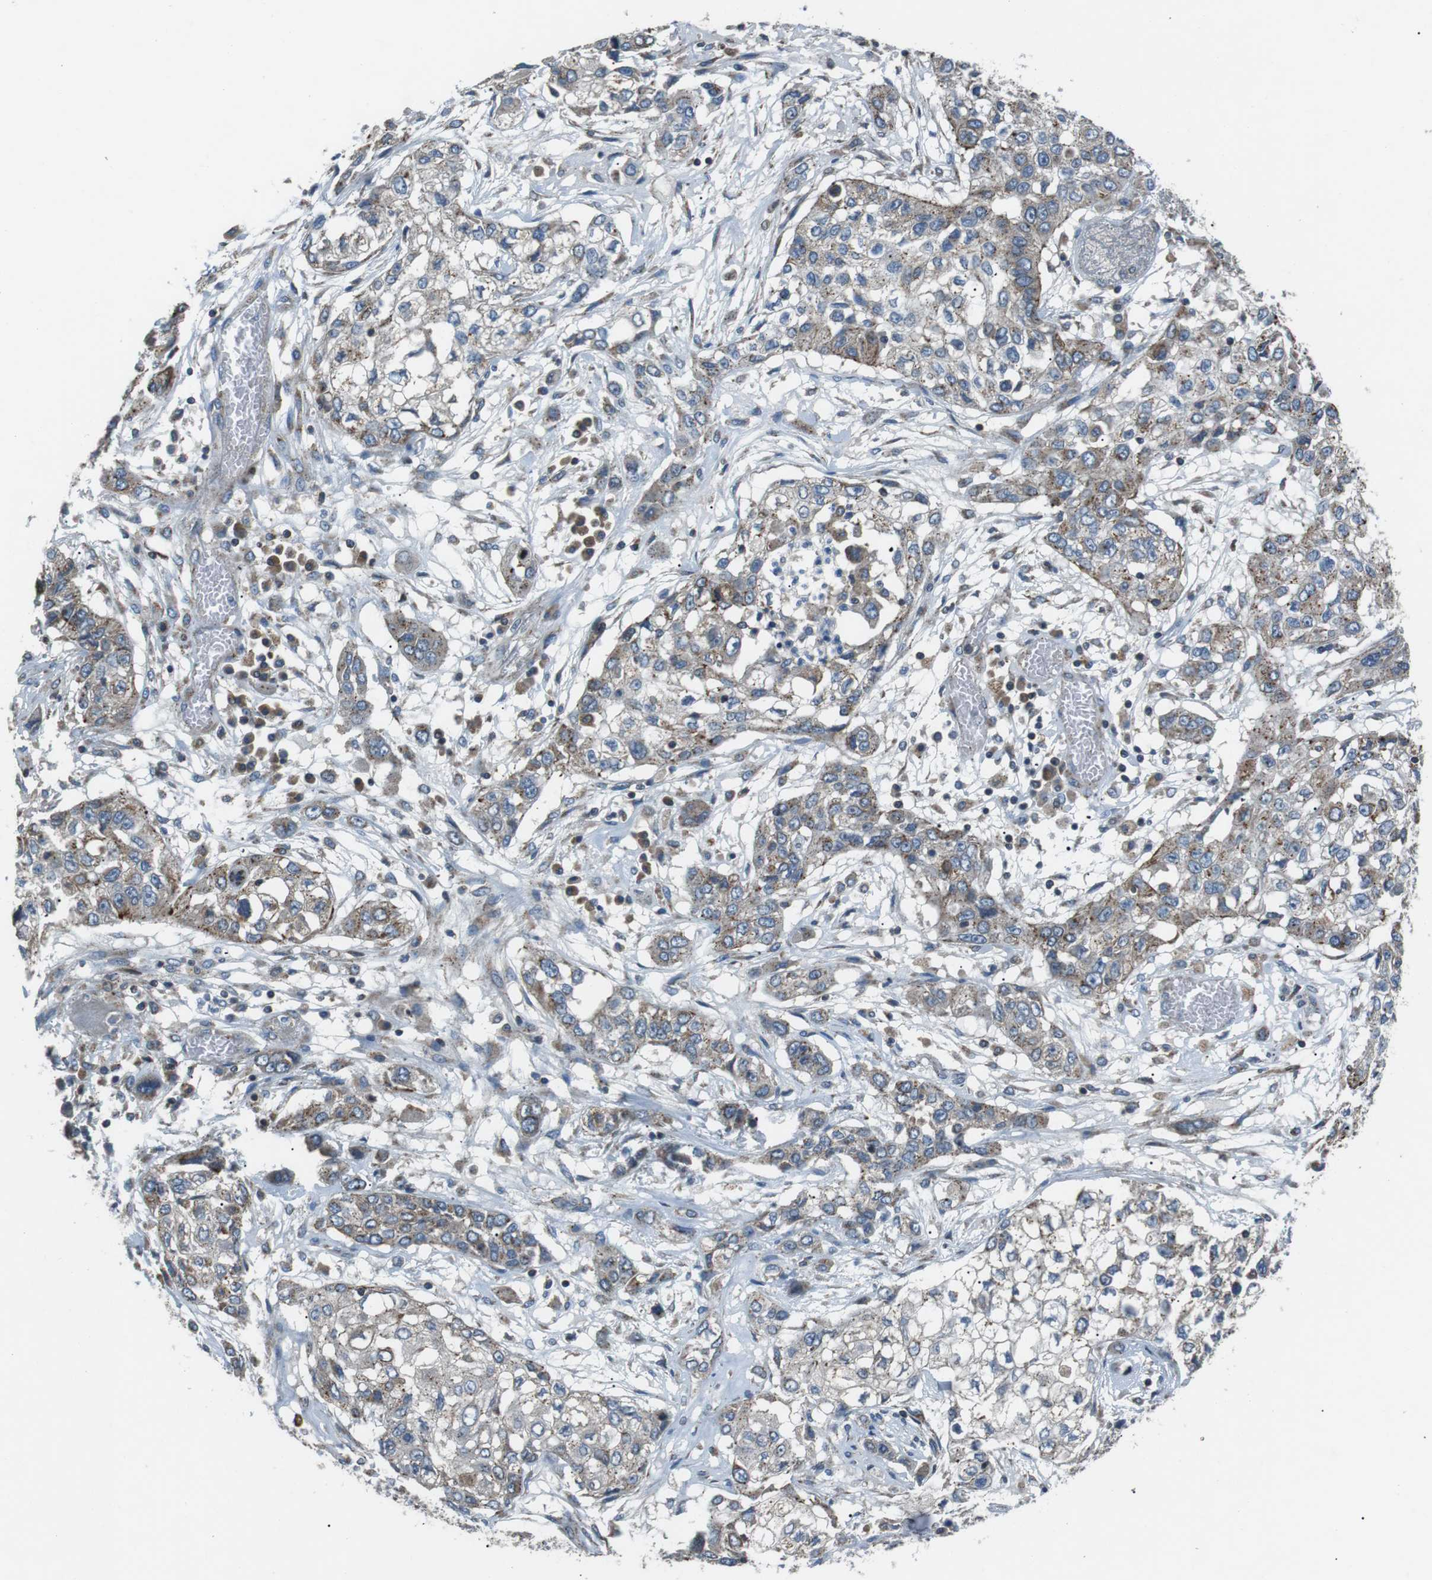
{"staining": {"intensity": "weak", "quantity": ">75%", "location": "cytoplasmic/membranous"}, "tissue": "lung cancer", "cell_type": "Tumor cells", "image_type": "cancer", "snomed": [{"axis": "morphology", "description": "Squamous cell carcinoma, NOS"}, {"axis": "topography", "description": "Lung"}], "caption": "Lung cancer stained for a protein displays weak cytoplasmic/membranous positivity in tumor cells.", "gene": "FAM3B", "patient": {"sex": "male", "age": 71}}